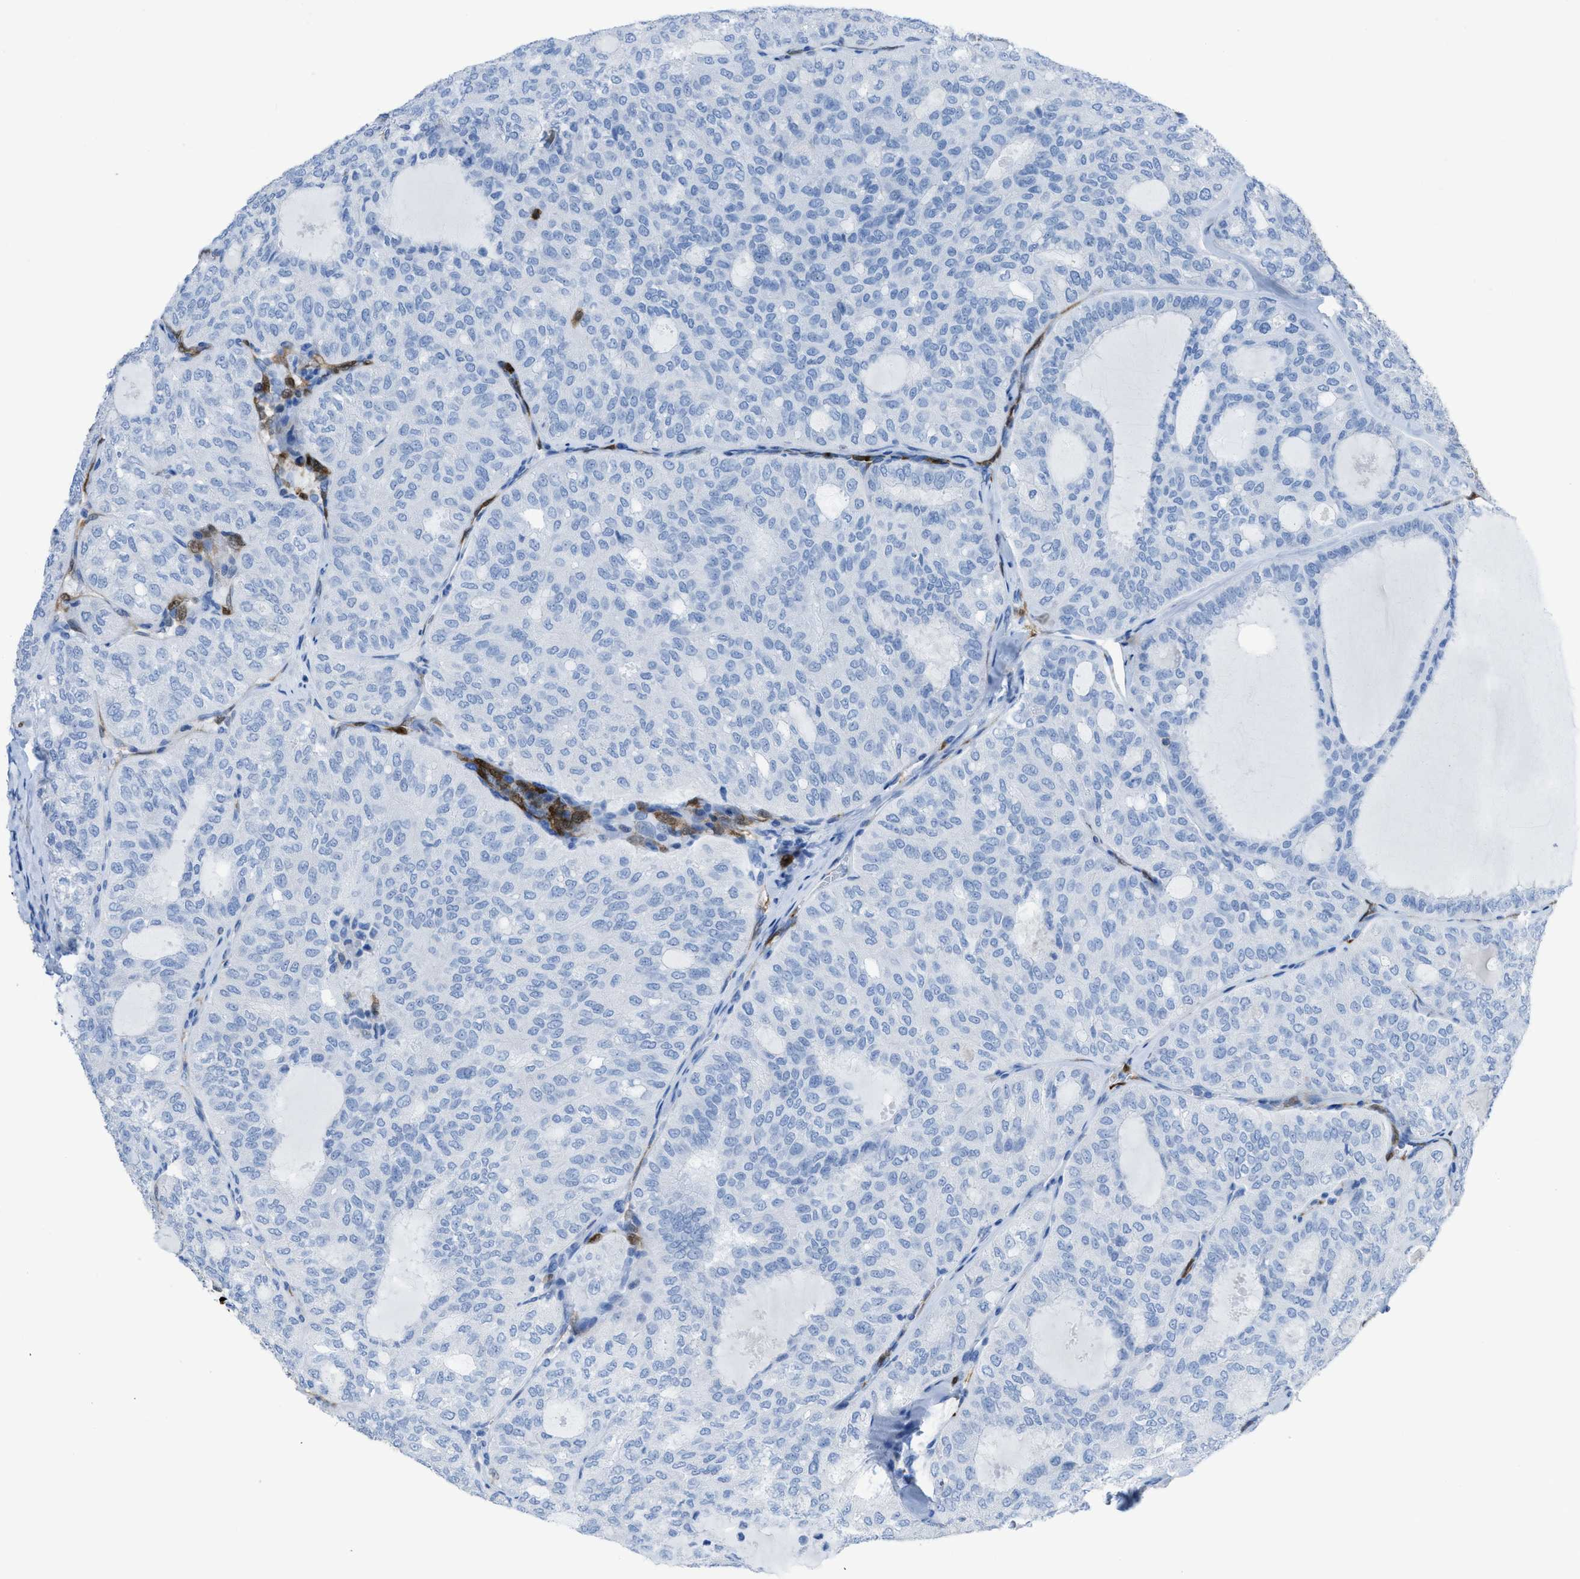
{"staining": {"intensity": "negative", "quantity": "none", "location": "none"}, "tissue": "thyroid cancer", "cell_type": "Tumor cells", "image_type": "cancer", "snomed": [{"axis": "morphology", "description": "Follicular adenoma carcinoma, NOS"}, {"axis": "topography", "description": "Thyroid gland"}], "caption": "Thyroid cancer (follicular adenoma carcinoma) stained for a protein using immunohistochemistry (IHC) shows no staining tumor cells.", "gene": "CDKN2A", "patient": {"sex": "male", "age": 75}}